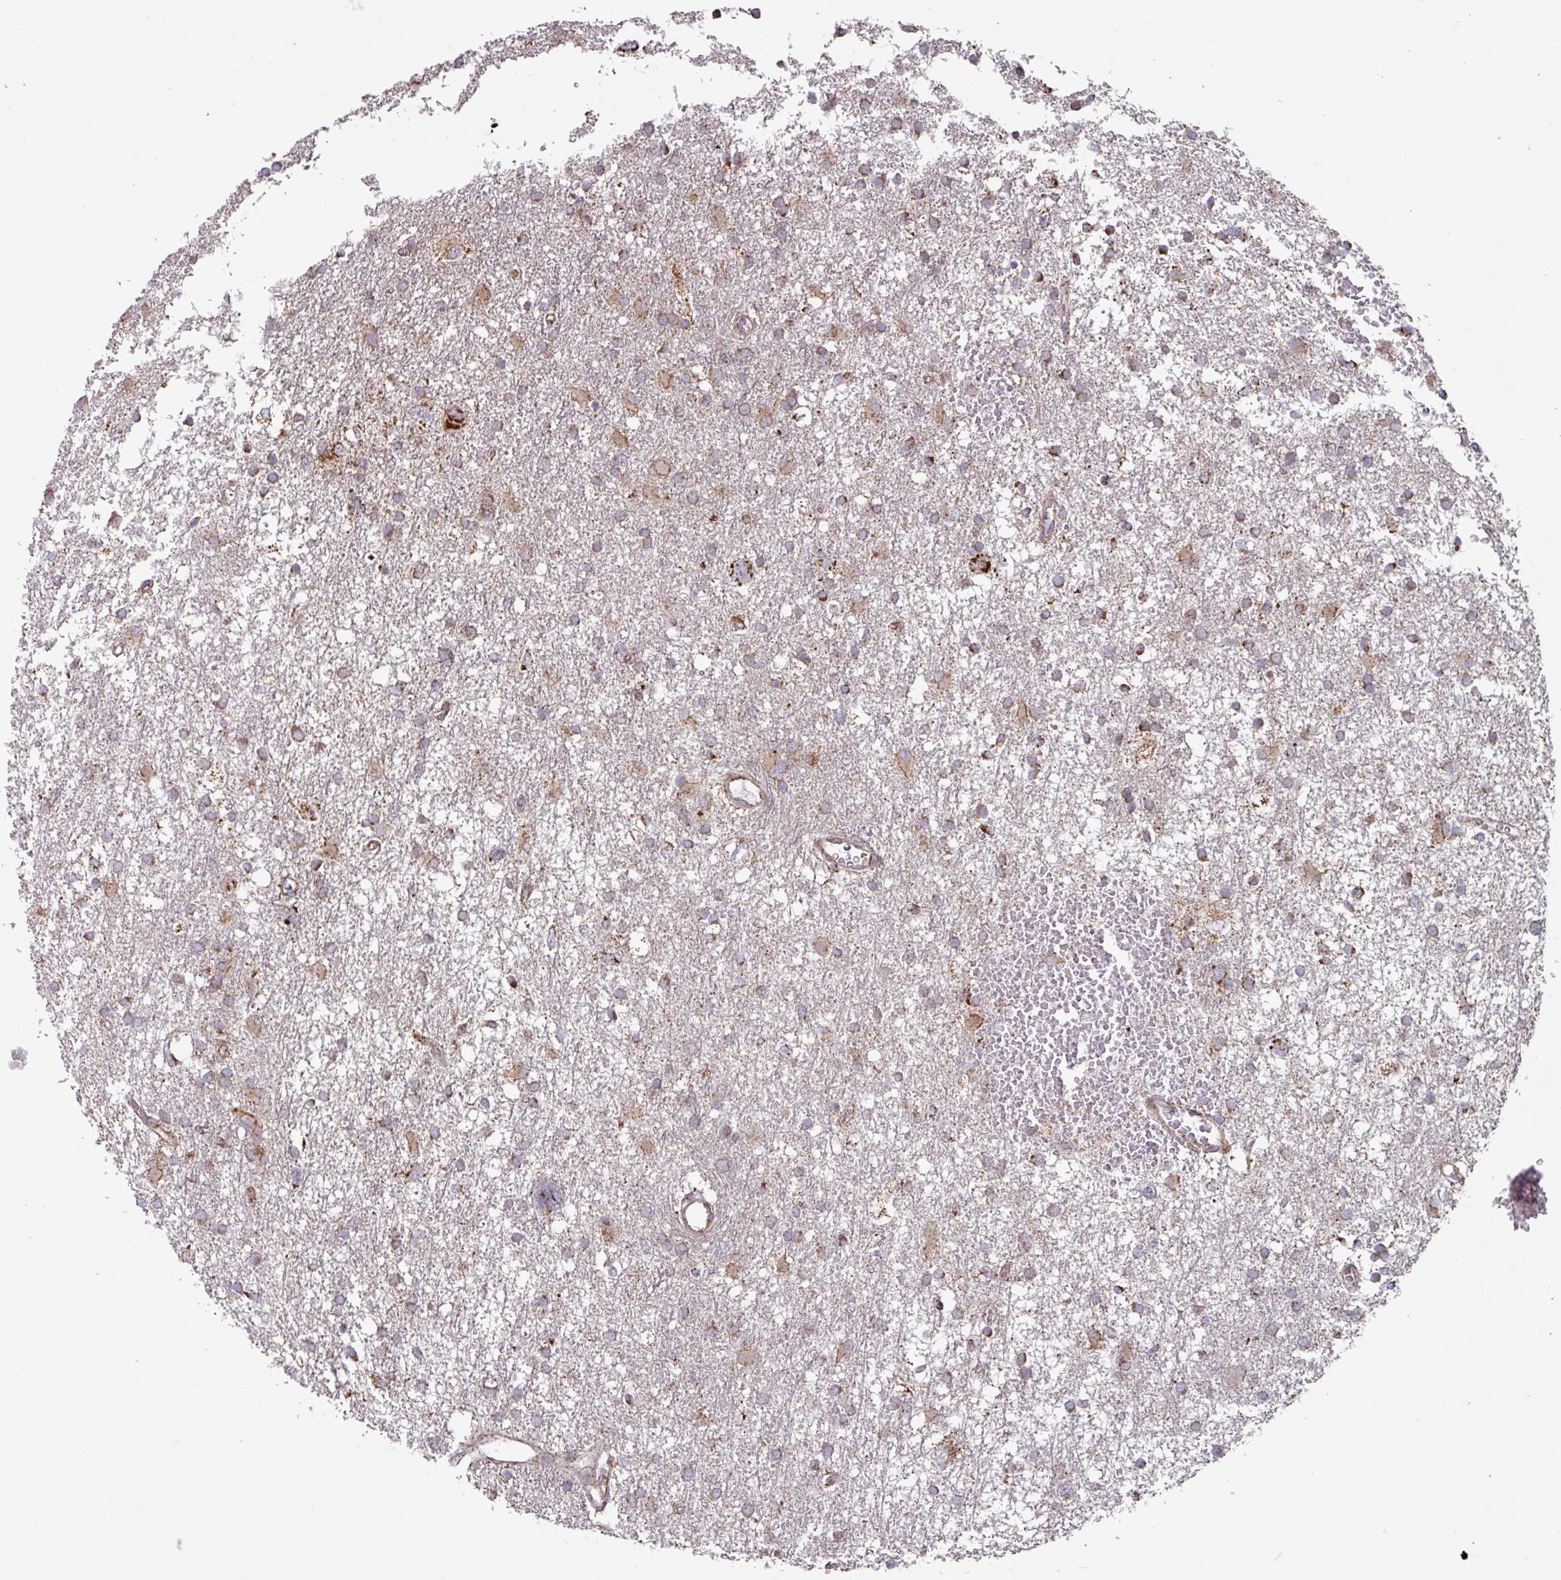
{"staining": {"intensity": "moderate", "quantity": "25%-75%", "location": "cytoplasmic/membranous"}, "tissue": "glioma", "cell_type": "Tumor cells", "image_type": "cancer", "snomed": [{"axis": "morphology", "description": "Glioma, malignant, High grade"}, {"axis": "topography", "description": "Brain"}], "caption": "Immunohistochemical staining of malignant high-grade glioma exhibits moderate cytoplasmic/membranous protein staining in approximately 25%-75% of tumor cells.", "gene": "COX7C", "patient": {"sex": "male", "age": 61}}